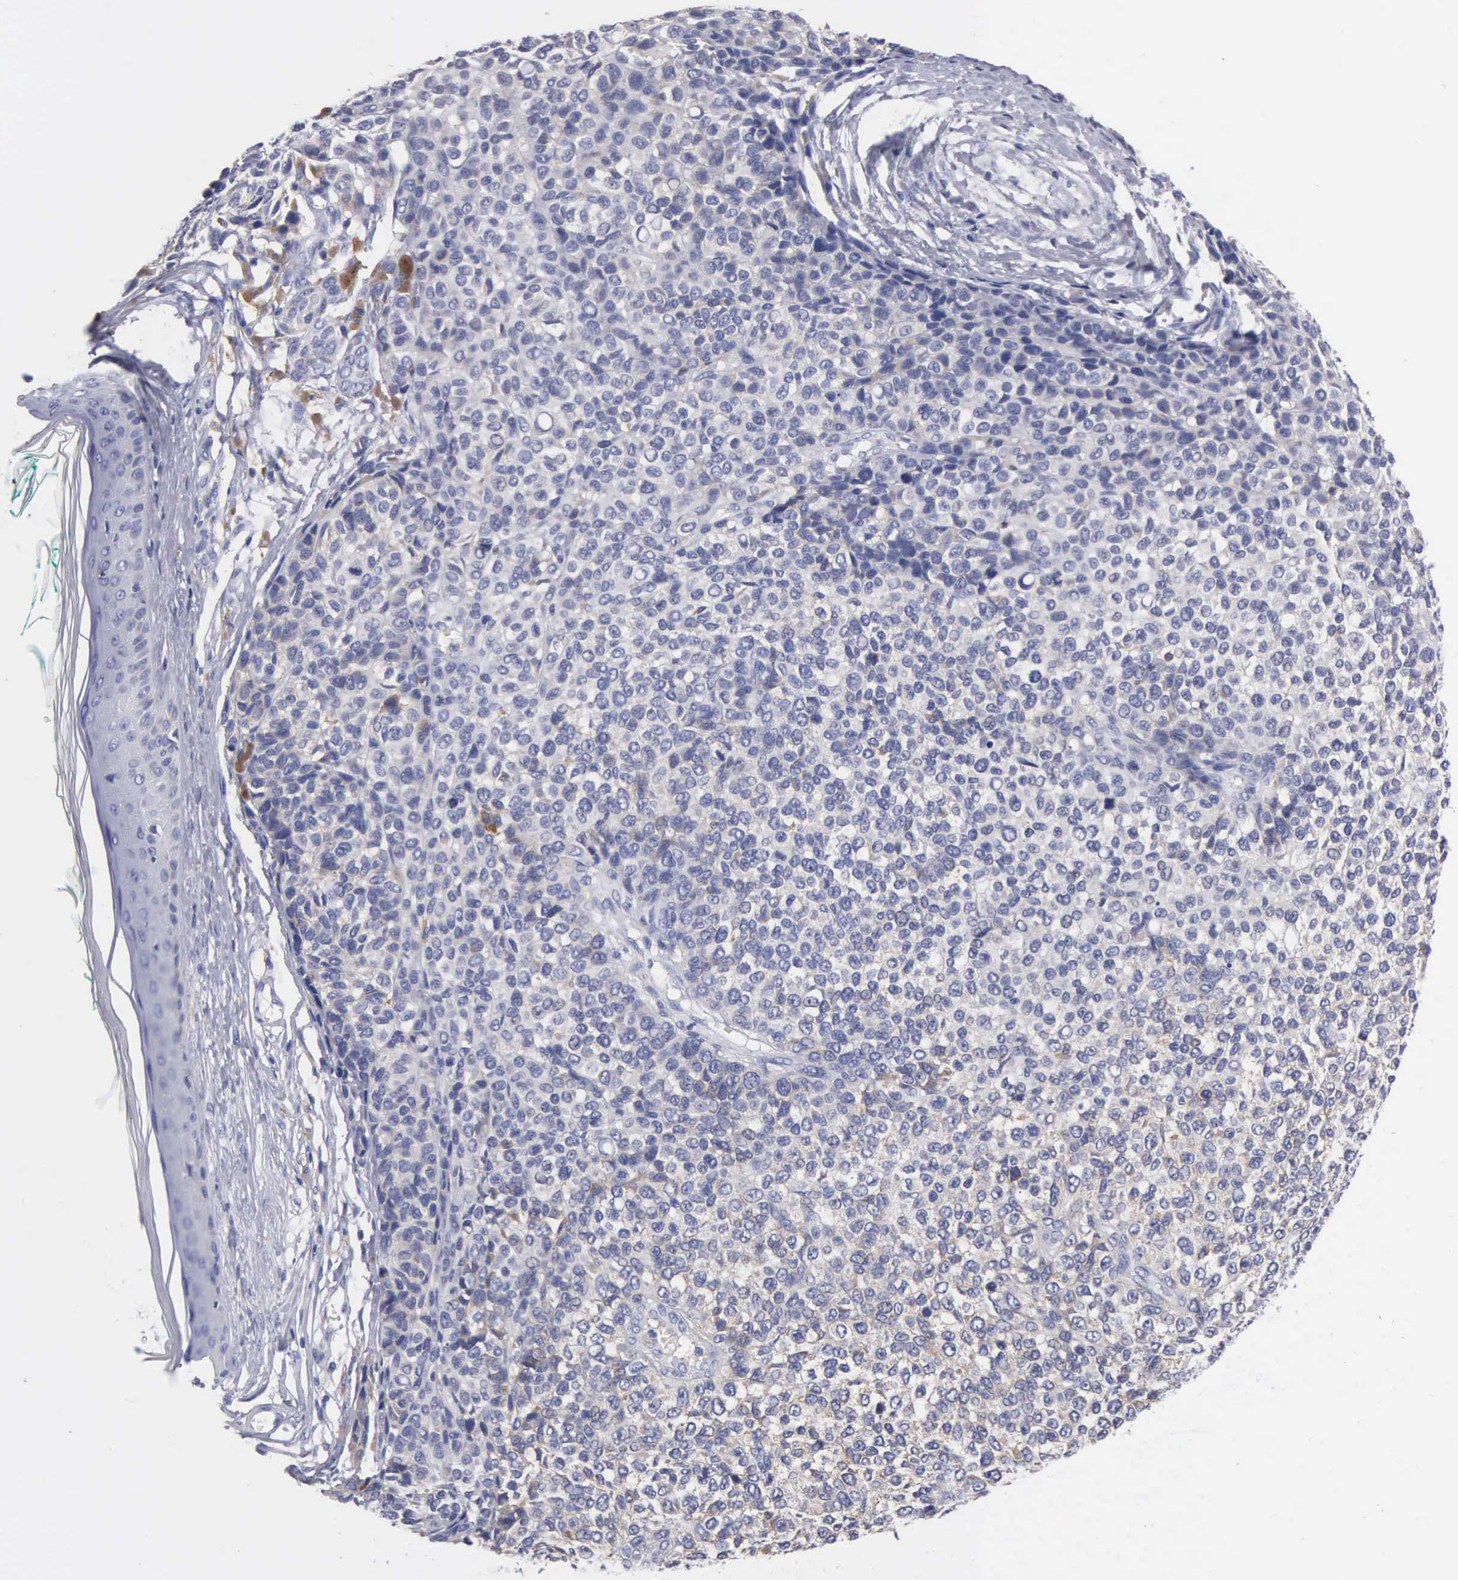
{"staining": {"intensity": "negative", "quantity": "none", "location": "none"}, "tissue": "melanoma", "cell_type": "Tumor cells", "image_type": "cancer", "snomed": [{"axis": "morphology", "description": "Malignant melanoma, NOS"}, {"axis": "topography", "description": "Skin"}], "caption": "IHC of human melanoma exhibits no staining in tumor cells.", "gene": "PTGS2", "patient": {"sex": "female", "age": 85}}